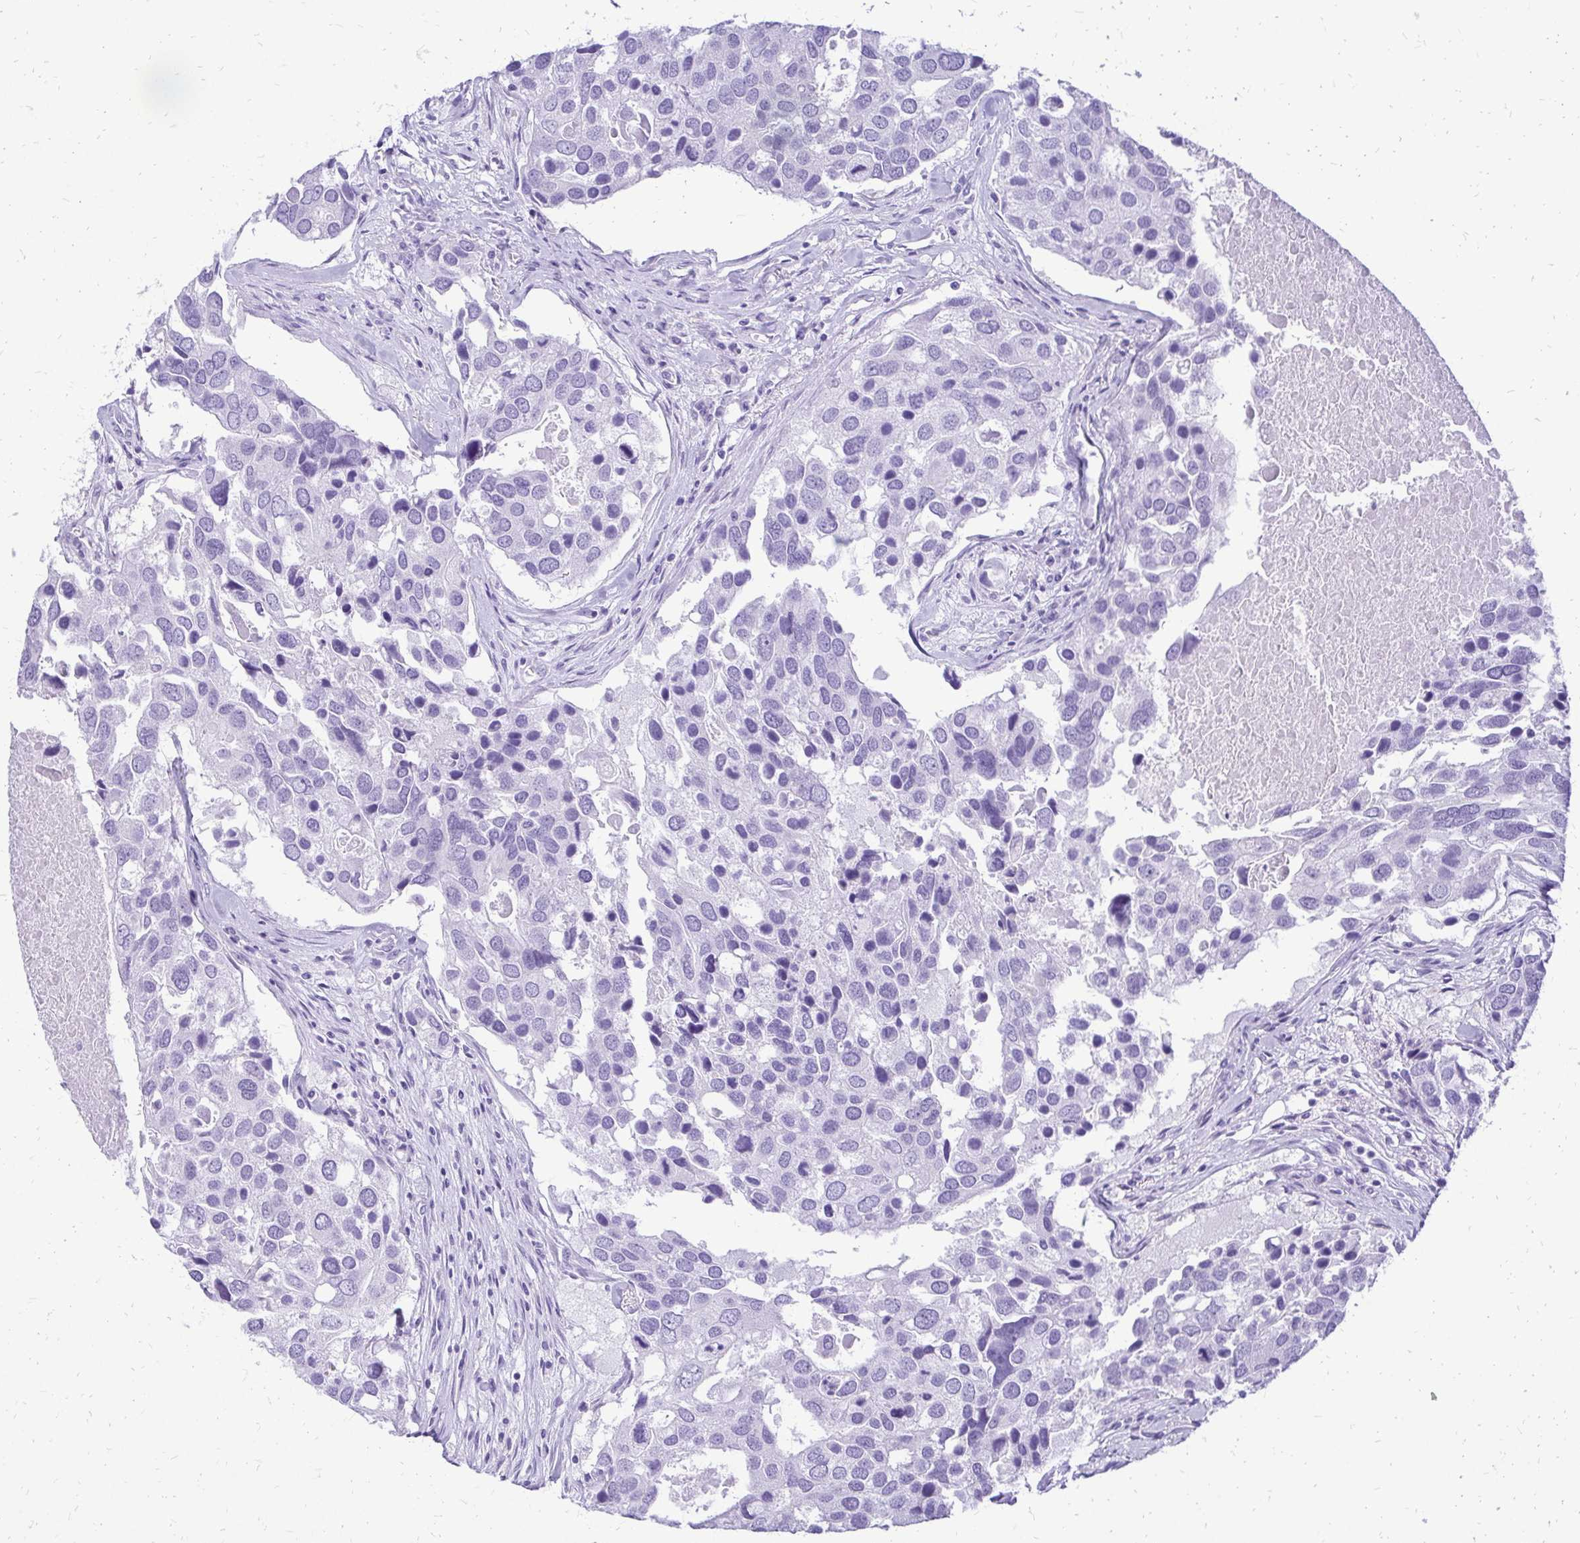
{"staining": {"intensity": "negative", "quantity": "none", "location": "none"}, "tissue": "breast cancer", "cell_type": "Tumor cells", "image_type": "cancer", "snomed": [{"axis": "morphology", "description": "Duct carcinoma"}, {"axis": "topography", "description": "Breast"}], "caption": "Tumor cells show no significant expression in breast cancer (invasive ductal carcinoma).", "gene": "SLC32A1", "patient": {"sex": "female", "age": 83}}